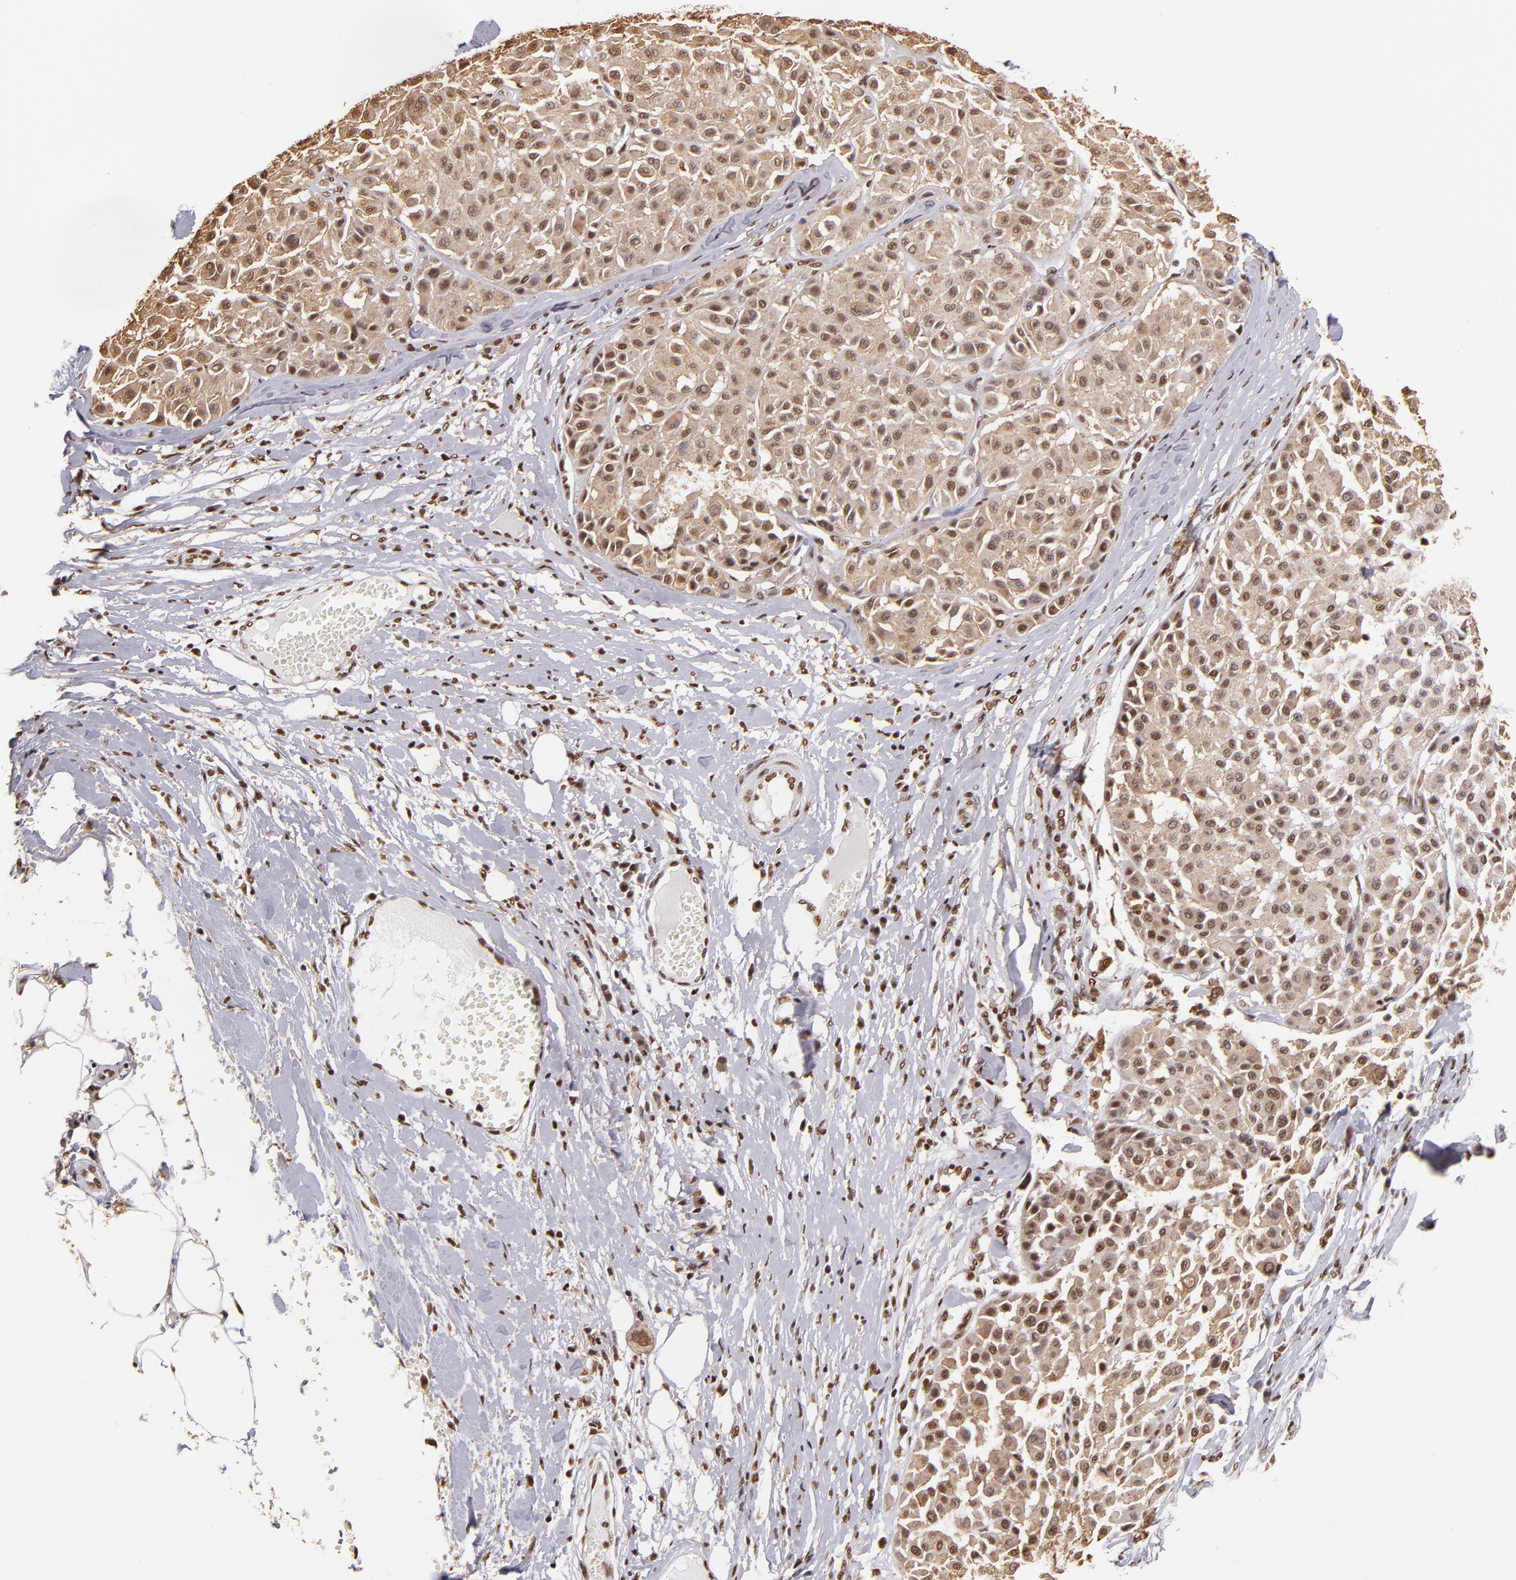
{"staining": {"intensity": "weak", "quantity": ">75%", "location": "cytoplasmic/membranous,nuclear"}, "tissue": "melanoma", "cell_type": "Tumor cells", "image_type": "cancer", "snomed": [{"axis": "morphology", "description": "Malignant melanoma, Metastatic site"}, {"axis": "topography", "description": "Soft tissue"}], "caption": "Immunohistochemistry (IHC) histopathology image of human melanoma stained for a protein (brown), which shows low levels of weak cytoplasmic/membranous and nuclear staining in approximately >75% of tumor cells.", "gene": "SP1", "patient": {"sex": "male", "age": 41}}